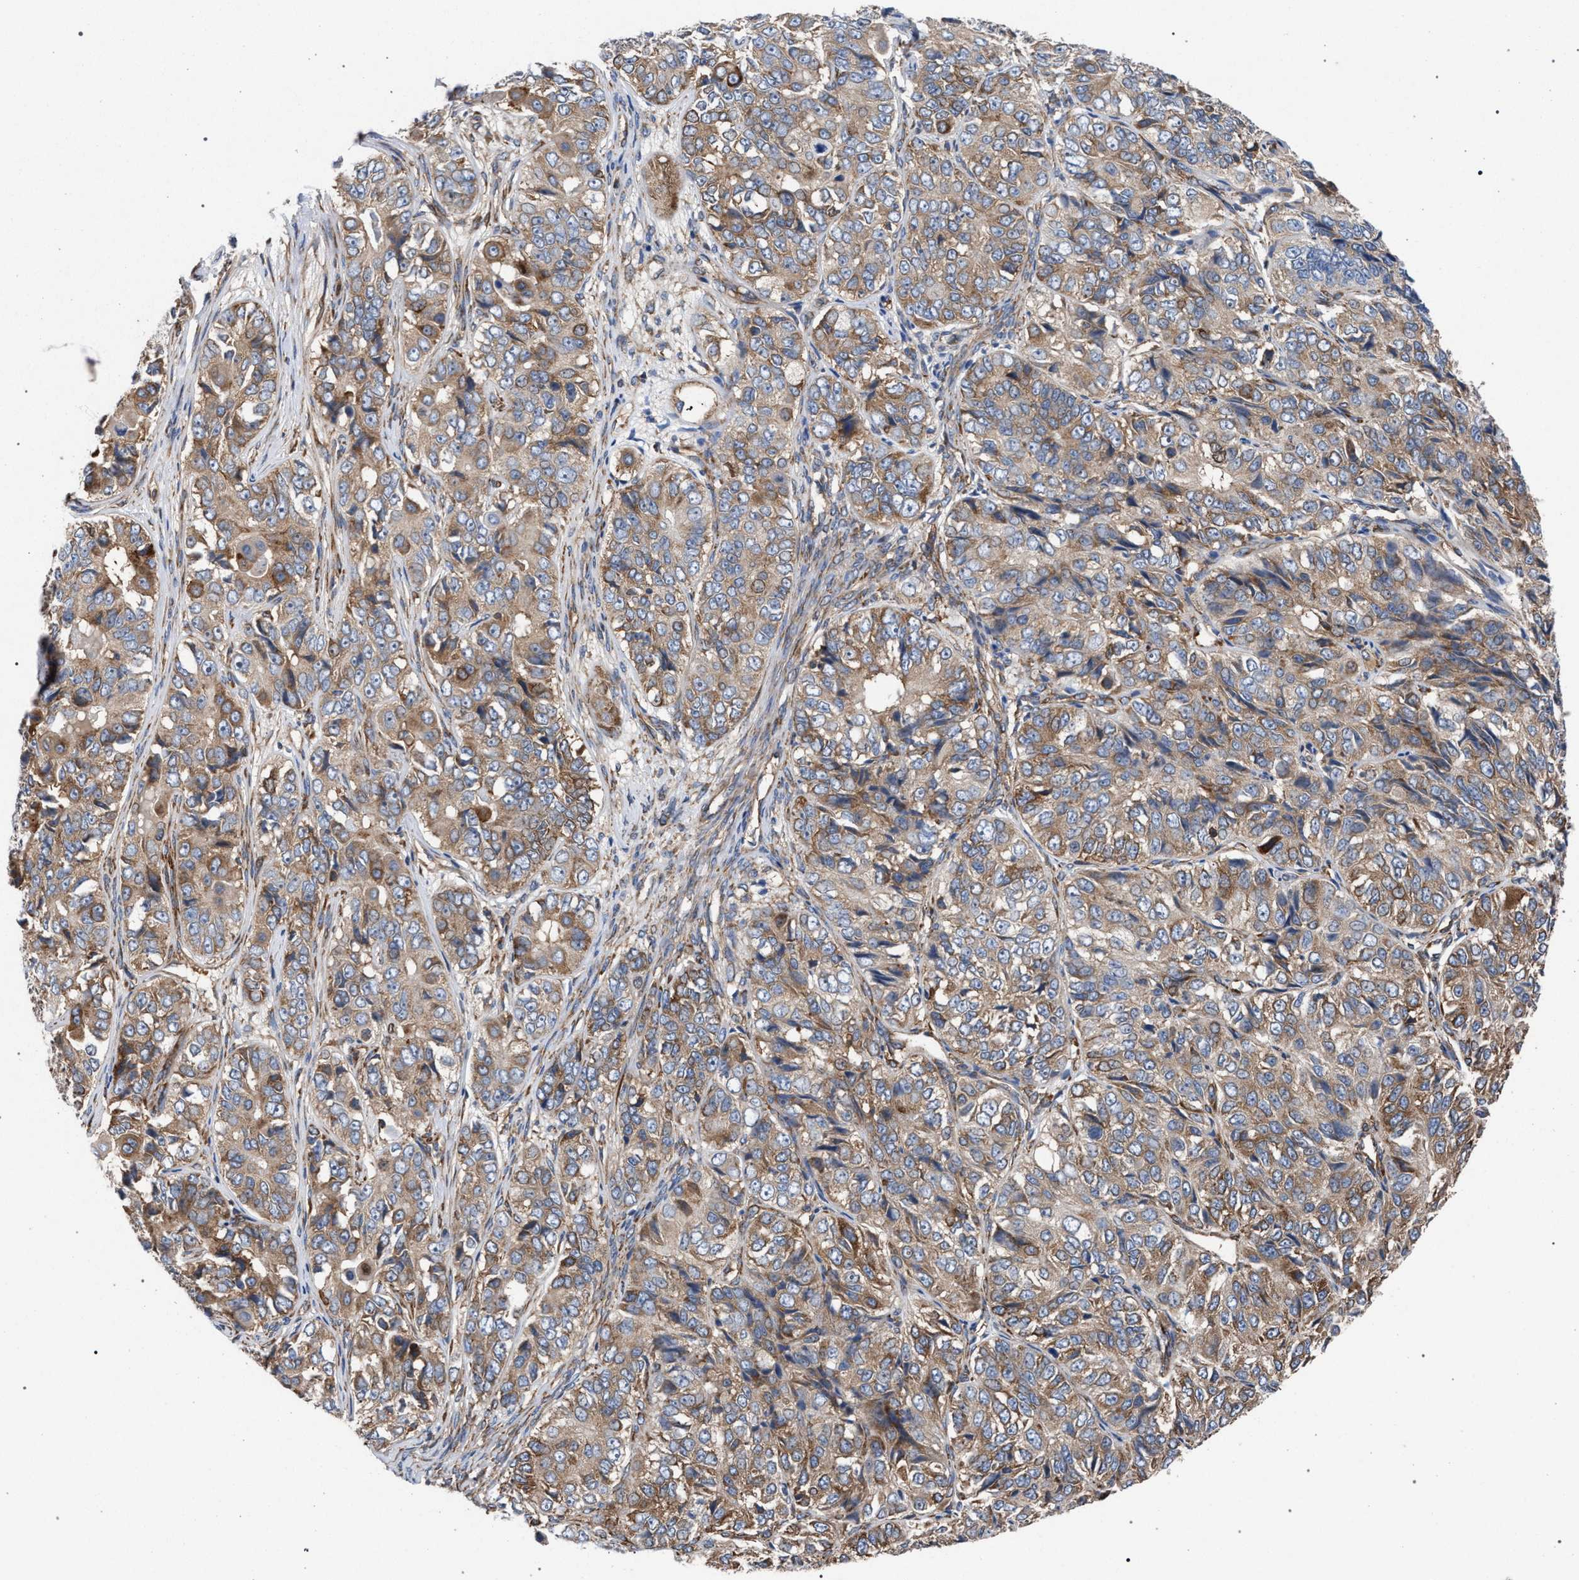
{"staining": {"intensity": "moderate", "quantity": ">75%", "location": "cytoplasmic/membranous"}, "tissue": "ovarian cancer", "cell_type": "Tumor cells", "image_type": "cancer", "snomed": [{"axis": "morphology", "description": "Carcinoma, endometroid"}, {"axis": "topography", "description": "Ovary"}], "caption": "Moderate cytoplasmic/membranous positivity for a protein is identified in about >75% of tumor cells of ovarian endometroid carcinoma using IHC.", "gene": "CDR2L", "patient": {"sex": "female", "age": 51}}